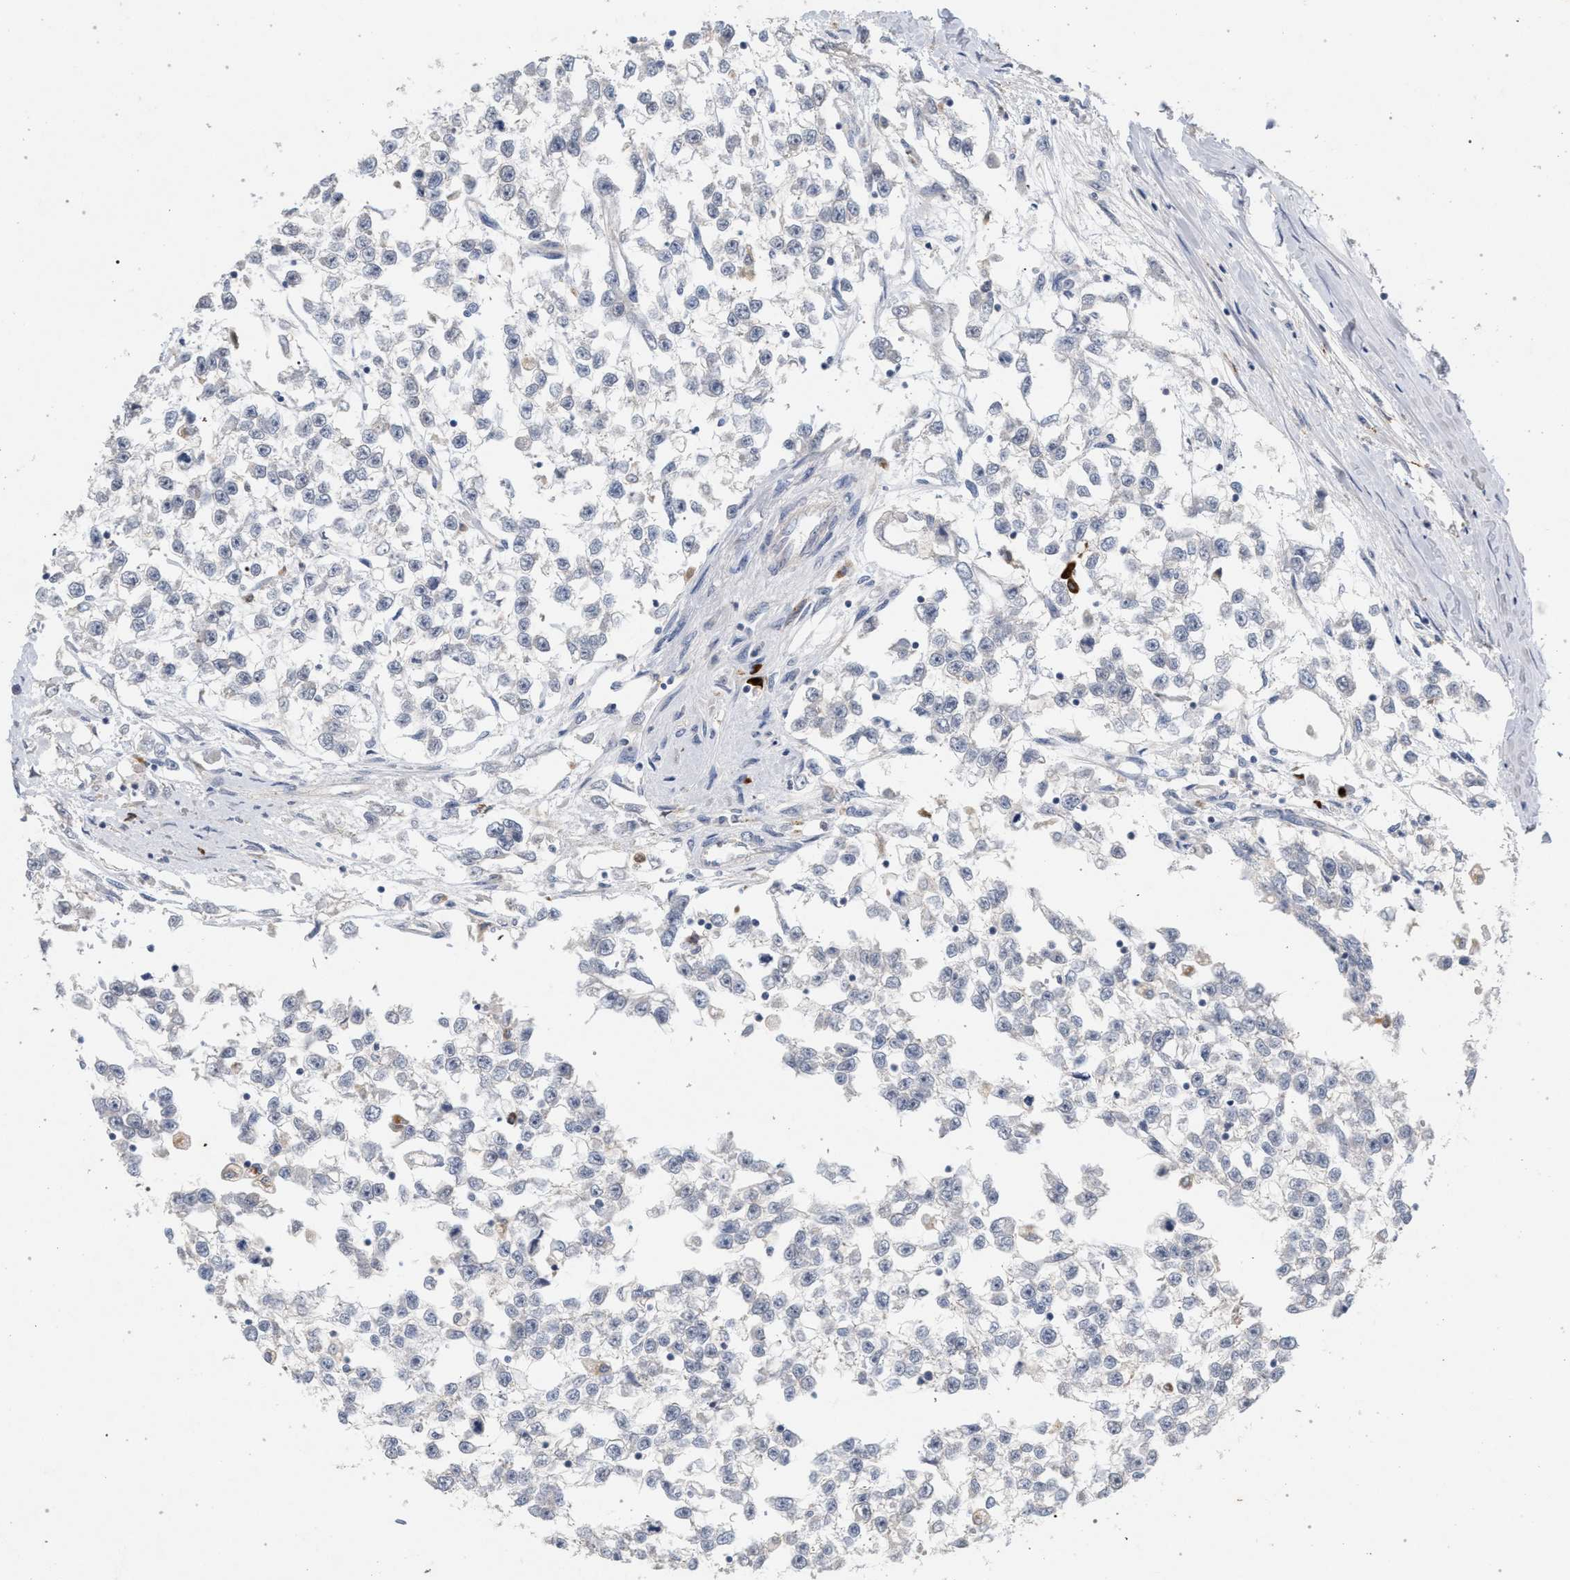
{"staining": {"intensity": "negative", "quantity": "none", "location": "none"}, "tissue": "testis cancer", "cell_type": "Tumor cells", "image_type": "cancer", "snomed": [{"axis": "morphology", "description": "Seminoma, NOS"}, {"axis": "morphology", "description": "Carcinoma, Embryonal, NOS"}, {"axis": "topography", "description": "Testis"}], "caption": "An image of testis cancer stained for a protein shows no brown staining in tumor cells.", "gene": "MAMDC2", "patient": {"sex": "male", "age": 51}}